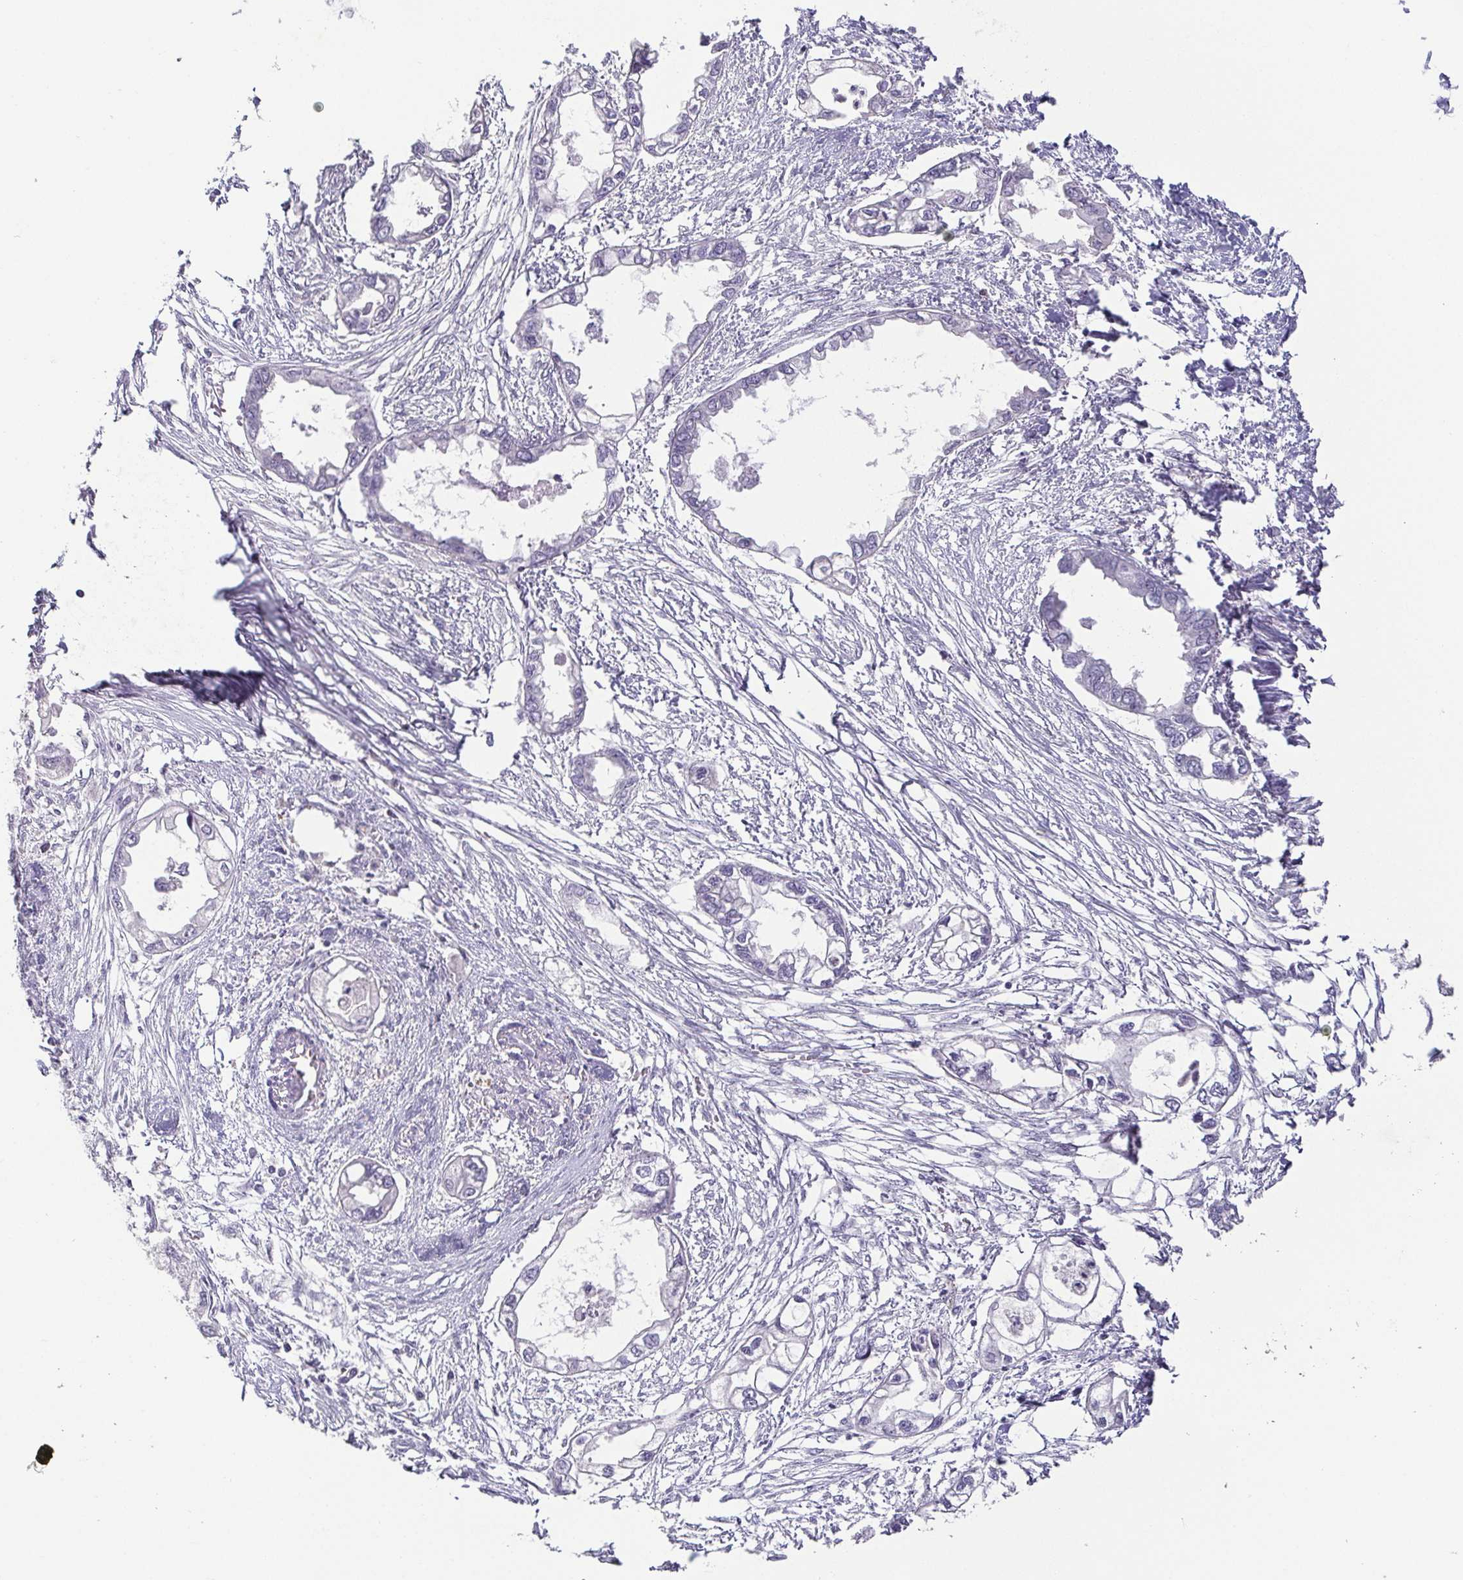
{"staining": {"intensity": "negative", "quantity": "none", "location": "none"}, "tissue": "endometrial cancer", "cell_type": "Tumor cells", "image_type": "cancer", "snomed": [{"axis": "morphology", "description": "Adenocarcinoma, NOS"}, {"axis": "morphology", "description": "Adenocarcinoma, metastatic, NOS"}, {"axis": "topography", "description": "Adipose tissue"}, {"axis": "topography", "description": "Endometrium"}], "caption": "Immunohistochemistry (IHC) of human endometrial cancer (adenocarcinoma) reveals no staining in tumor cells.", "gene": "TCF3", "patient": {"sex": "female", "age": 67}}